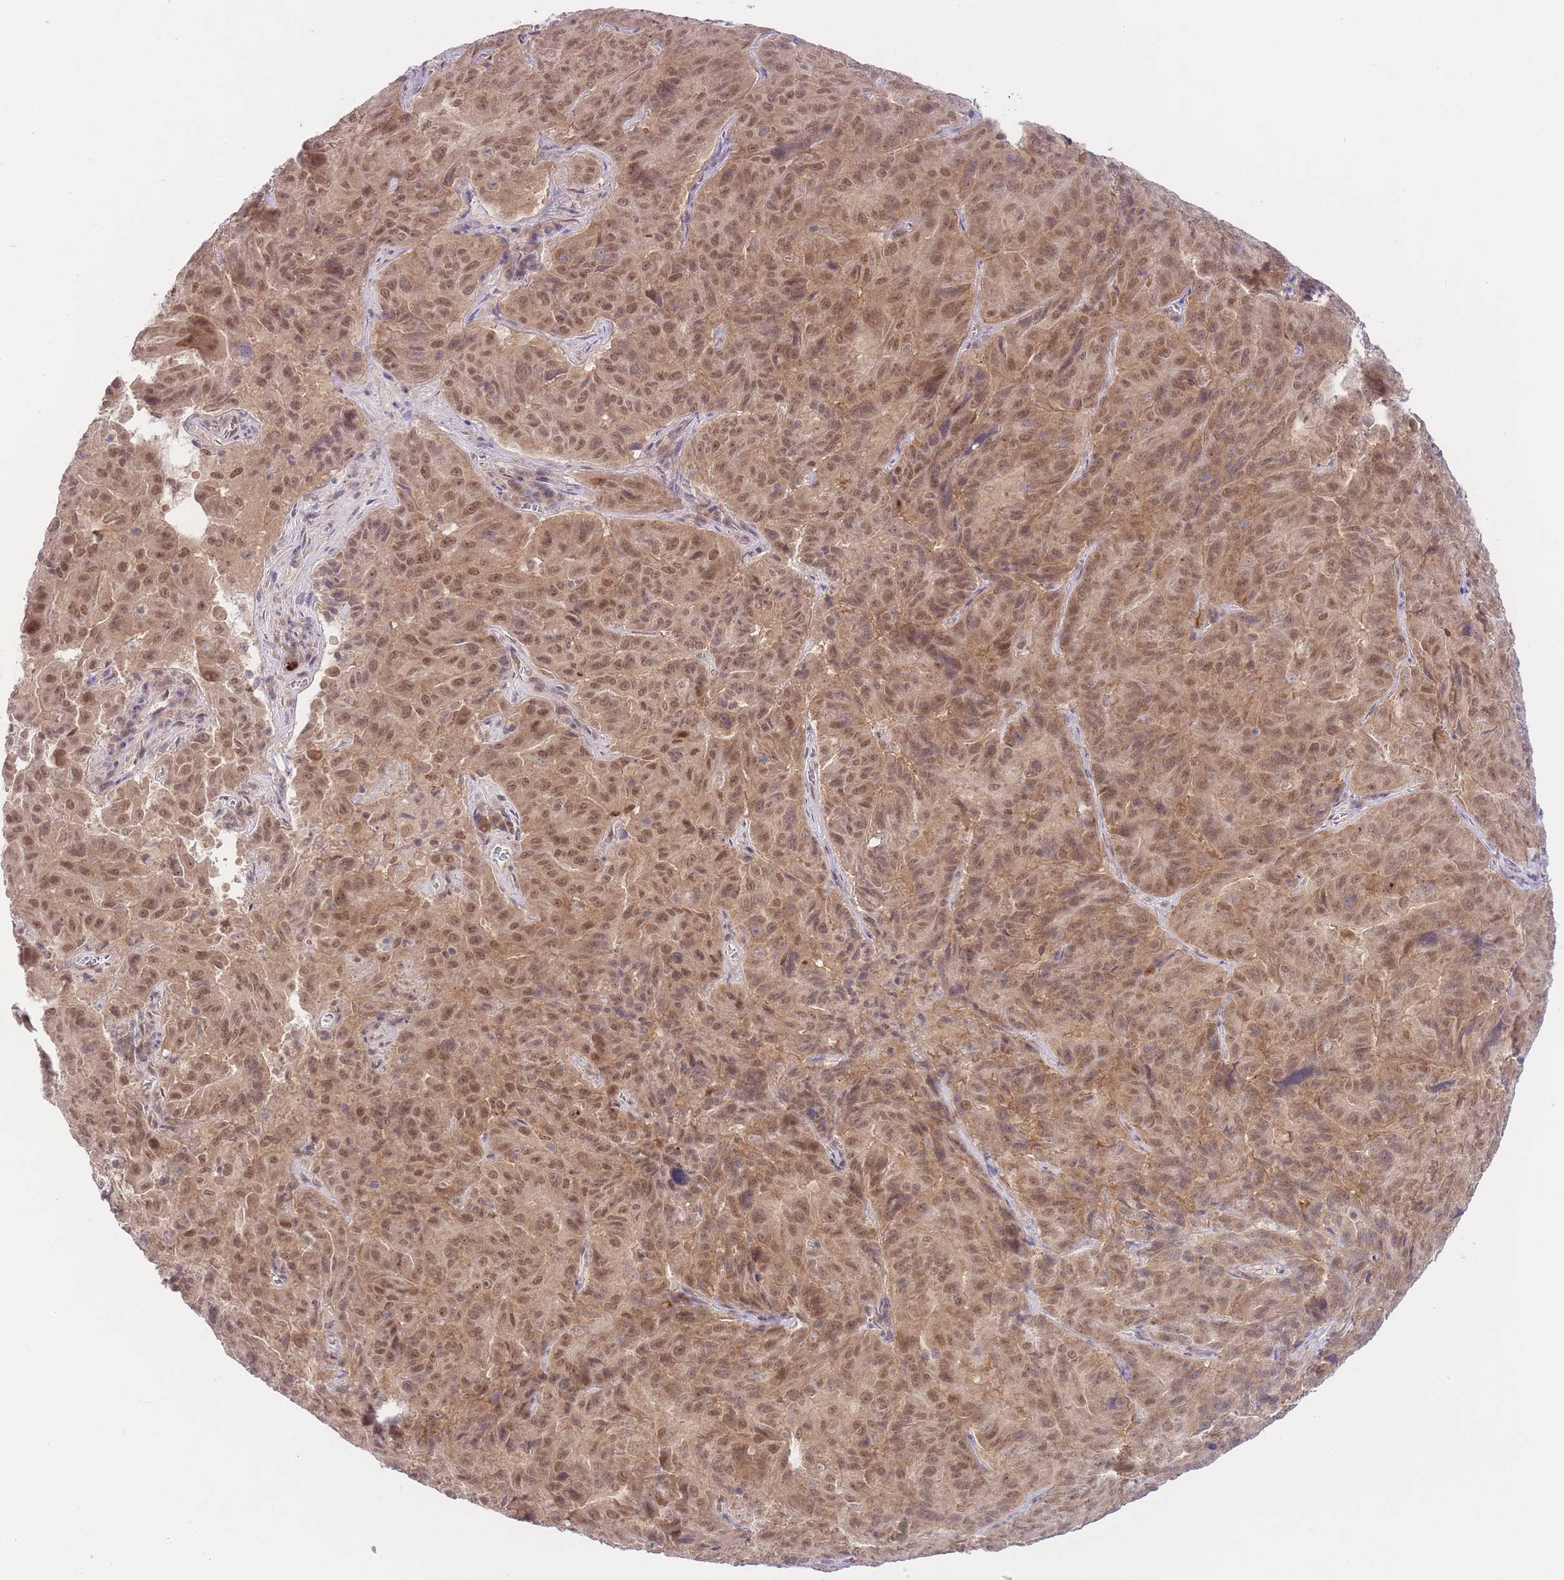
{"staining": {"intensity": "moderate", "quantity": ">75%", "location": "nuclear"}, "tissue": "pancreatic cancer", "cell_type": "Tumor cells", "image_type": "cancer", "snomed": [{"axis": "morphology", "description": "Adenocarcinoma, NOS"}, {"axis": "topography", "description": "Pancreas"}], "caption": "Tumor cells display moderate nuclear positivity in approximately >75% of cells in pancreatic adenocarcinoma. Nuclei are stained in blue.", "gene": "TMED3", "patient": {"sex": "male", "age": 63}}